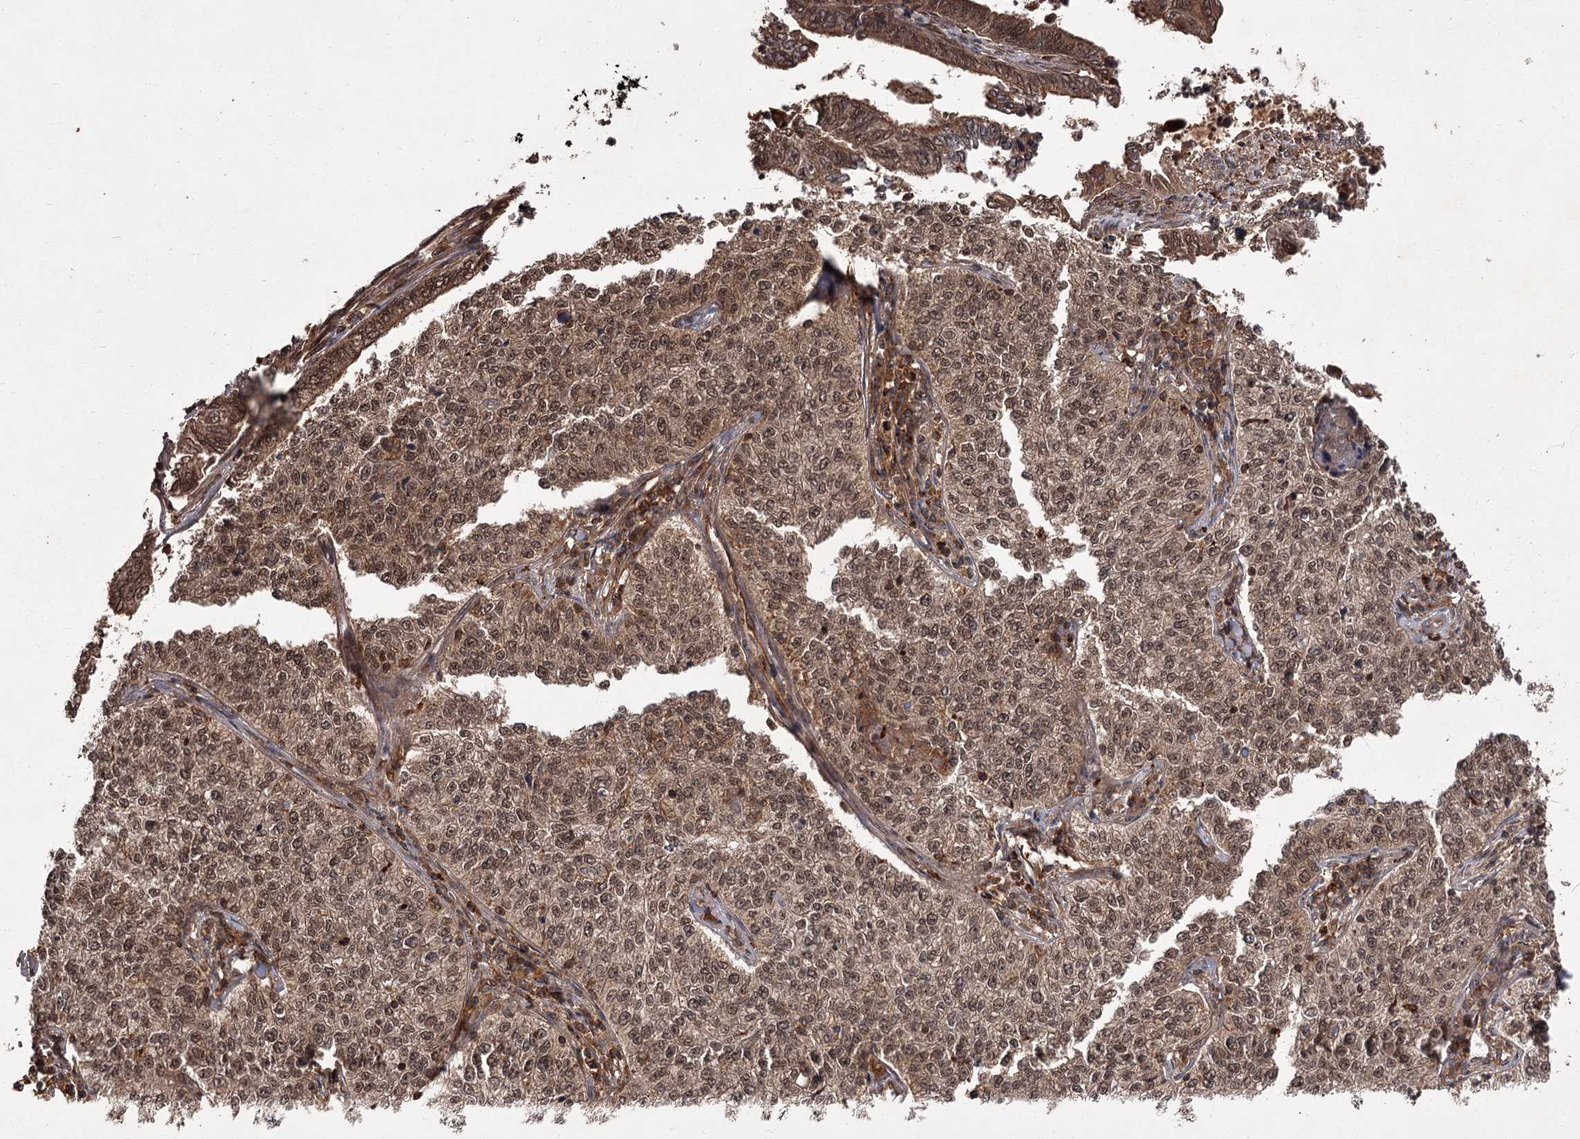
{"staining": {"intensity": "moderate", "quantity": ">75%", "location": "cytoplasmic/membranous,nuclear"}, "tissue": "cervical cancer", "cell_type": "Tumor cells", "image_type": "cancer", "snomed": [{"axis": "morphology", "description": "Squamous cell carcinoma, NOS"}, {"axis": "topography", "description": "Cervix"}], "caption": "The photomicrograph displays immunohistochemical staining of cervical cancer. There is moderate cytoplasmic/membranous and nuclear expression is present in approximately >75% of tumor cells. The staining was performed using DAB to visualize the protein expression in brown, while the nuclei were stained in blue with hematoxylin (Magnification: 20x).", "gene": "TBC1D23", "patient": {"sex": "female", "age": 35}}